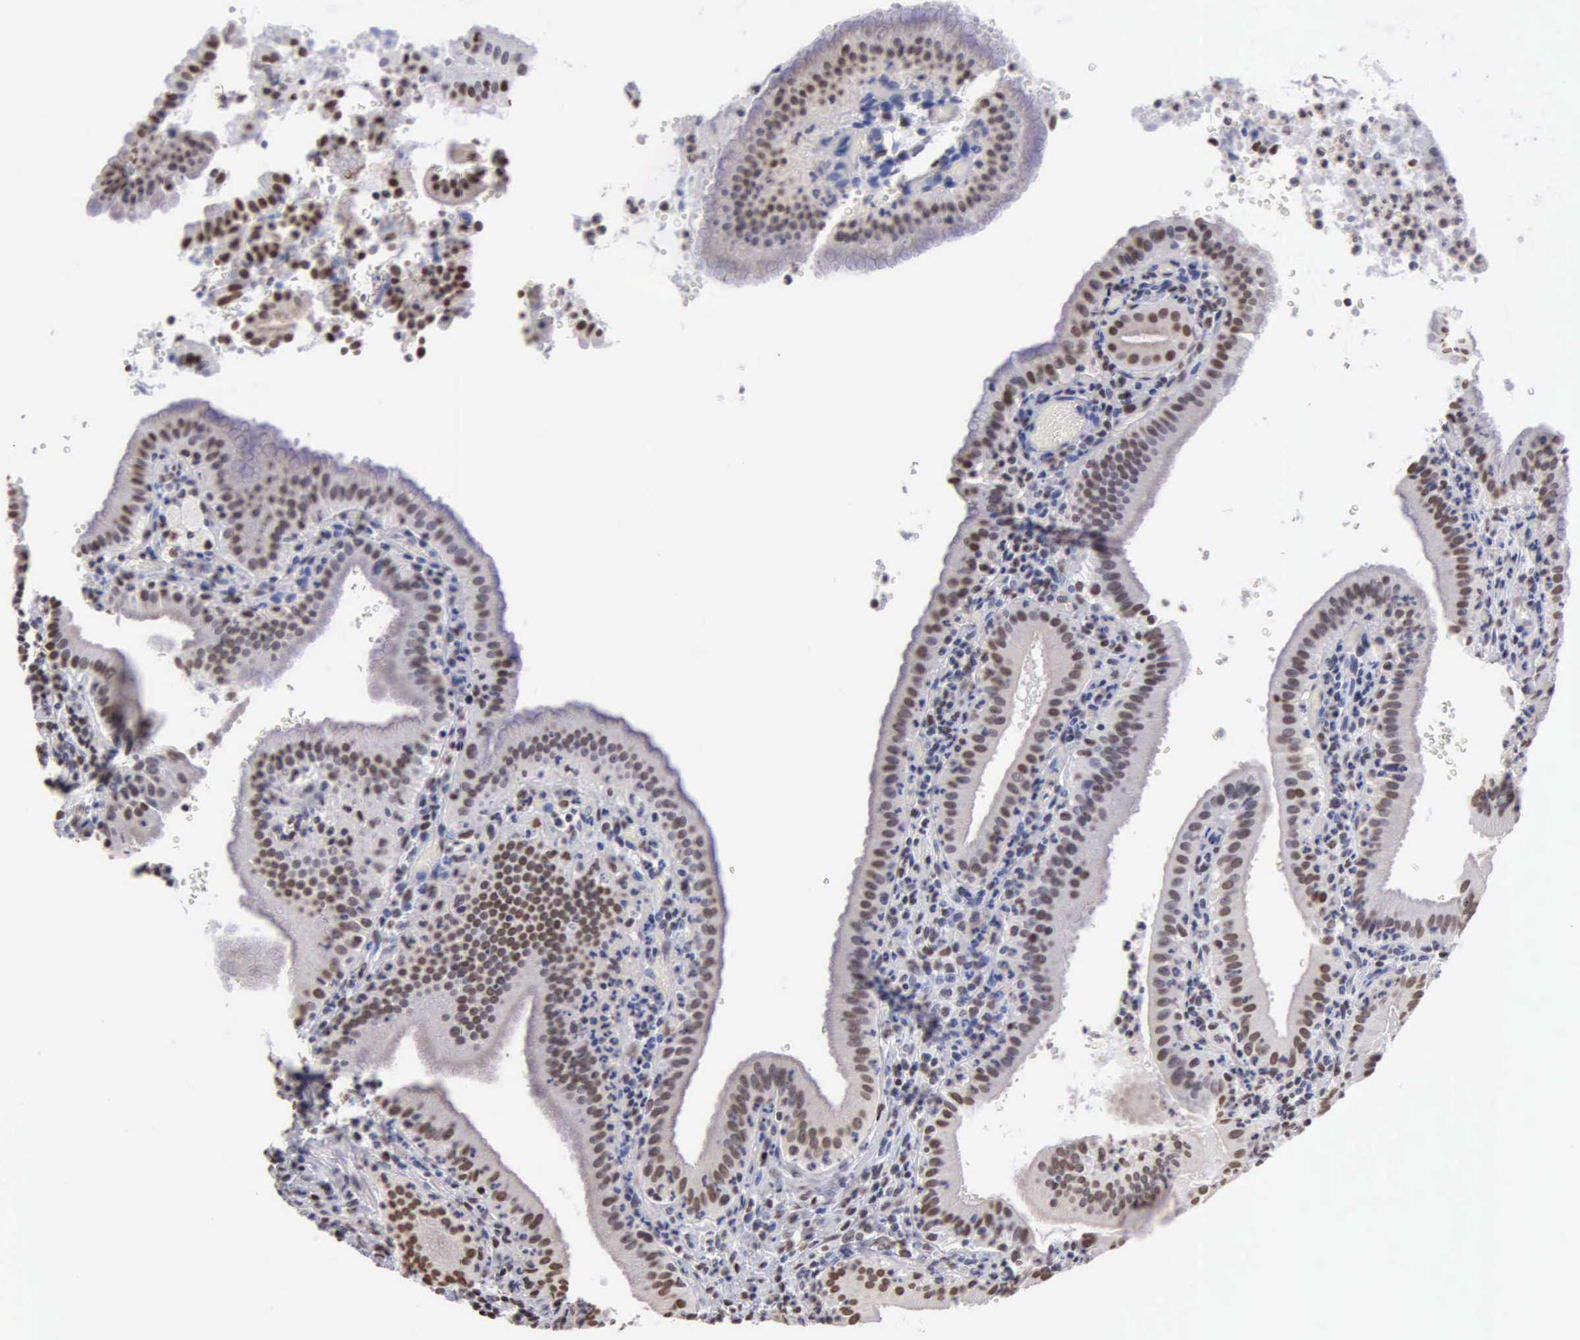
{"staining": {"intensity": "strong", "quantity": "25%-75%", "location": "nuclear"}, "tissue": "gallbladder", "cell_type": "Glandular cells", "image_type": "normal", "snomed": [{"axis": "morphology", "description": "Normal tissue, NOS"}, {"axis": "topography", "description": "Gallbladder"}], "caption": "Immunohistochemistry (IHC) staining of unremarkable gallbladder, which reveals high levels of strong nuclear staining in about 25%-75% of glandular cells indicating strong nuclear protein expression. The staining was performed using DAB (3,3'-diaminobenzidine) (brown) for protein detection and nuclei were counterstained in hematoxylin (blue).", "gene": "CCNG1", "patient": {"sex": "male", "age": 59}}